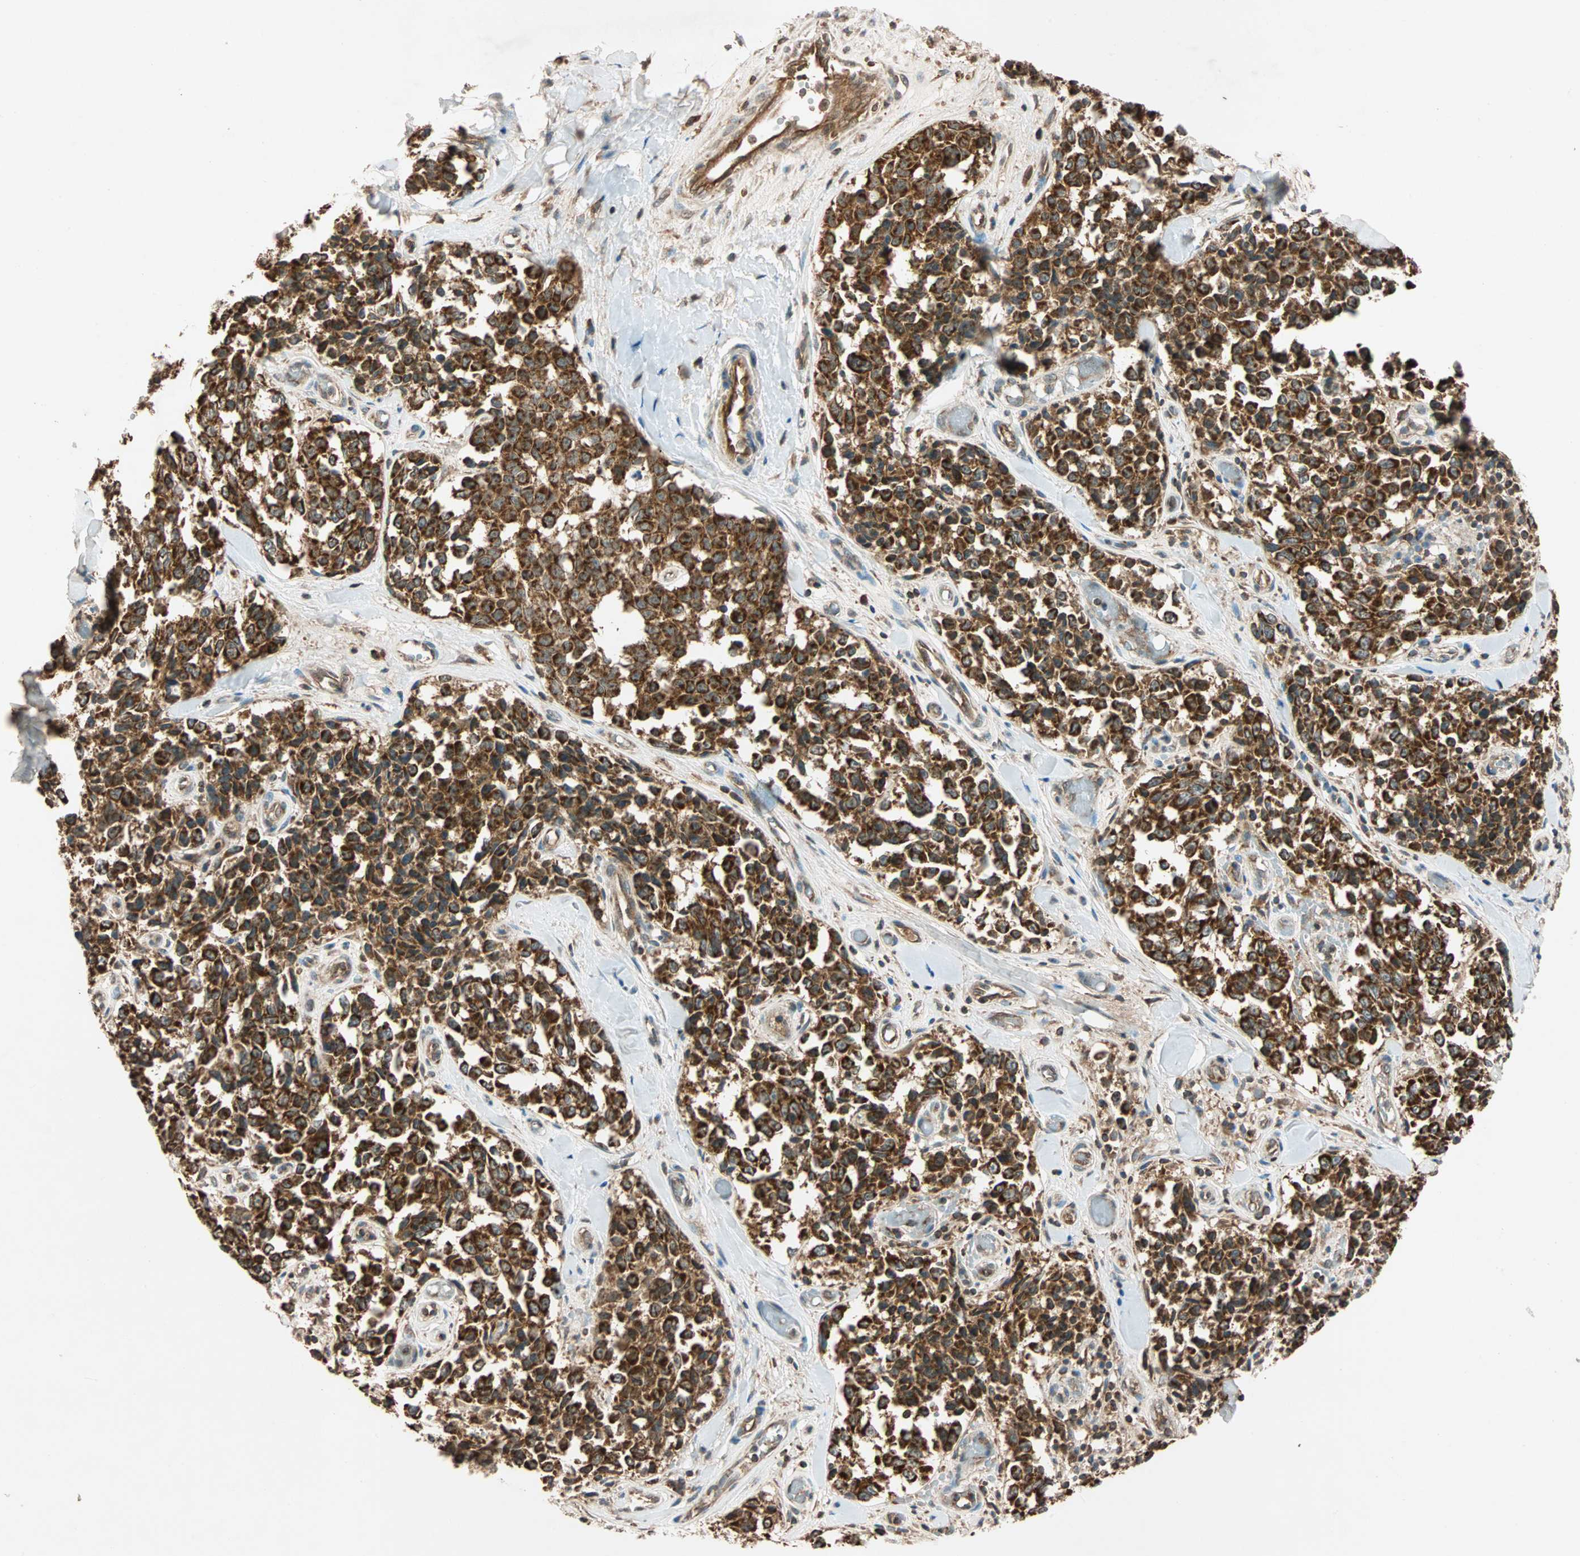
{"staining": {"intensity": "strong", "quantity": ">75%", "location": "cytoplasmic/membranous"}, "tissue": "melanoma", "cell_type": "Tumor cells", "image_type": "cancer", "snomed": [{"axis": "morphology", "description": "Malignant melanoma, NOS"}, {"axis": "topography", "description": "Skin"}], "caption": "Human malignant melanoma stained for a protein (brown) shows strong cytoplasmic/membranous positive expression in about >75% of tumor cells.", "gene": "MAPK1", "patient": {"sex": "female", "age": 64}}